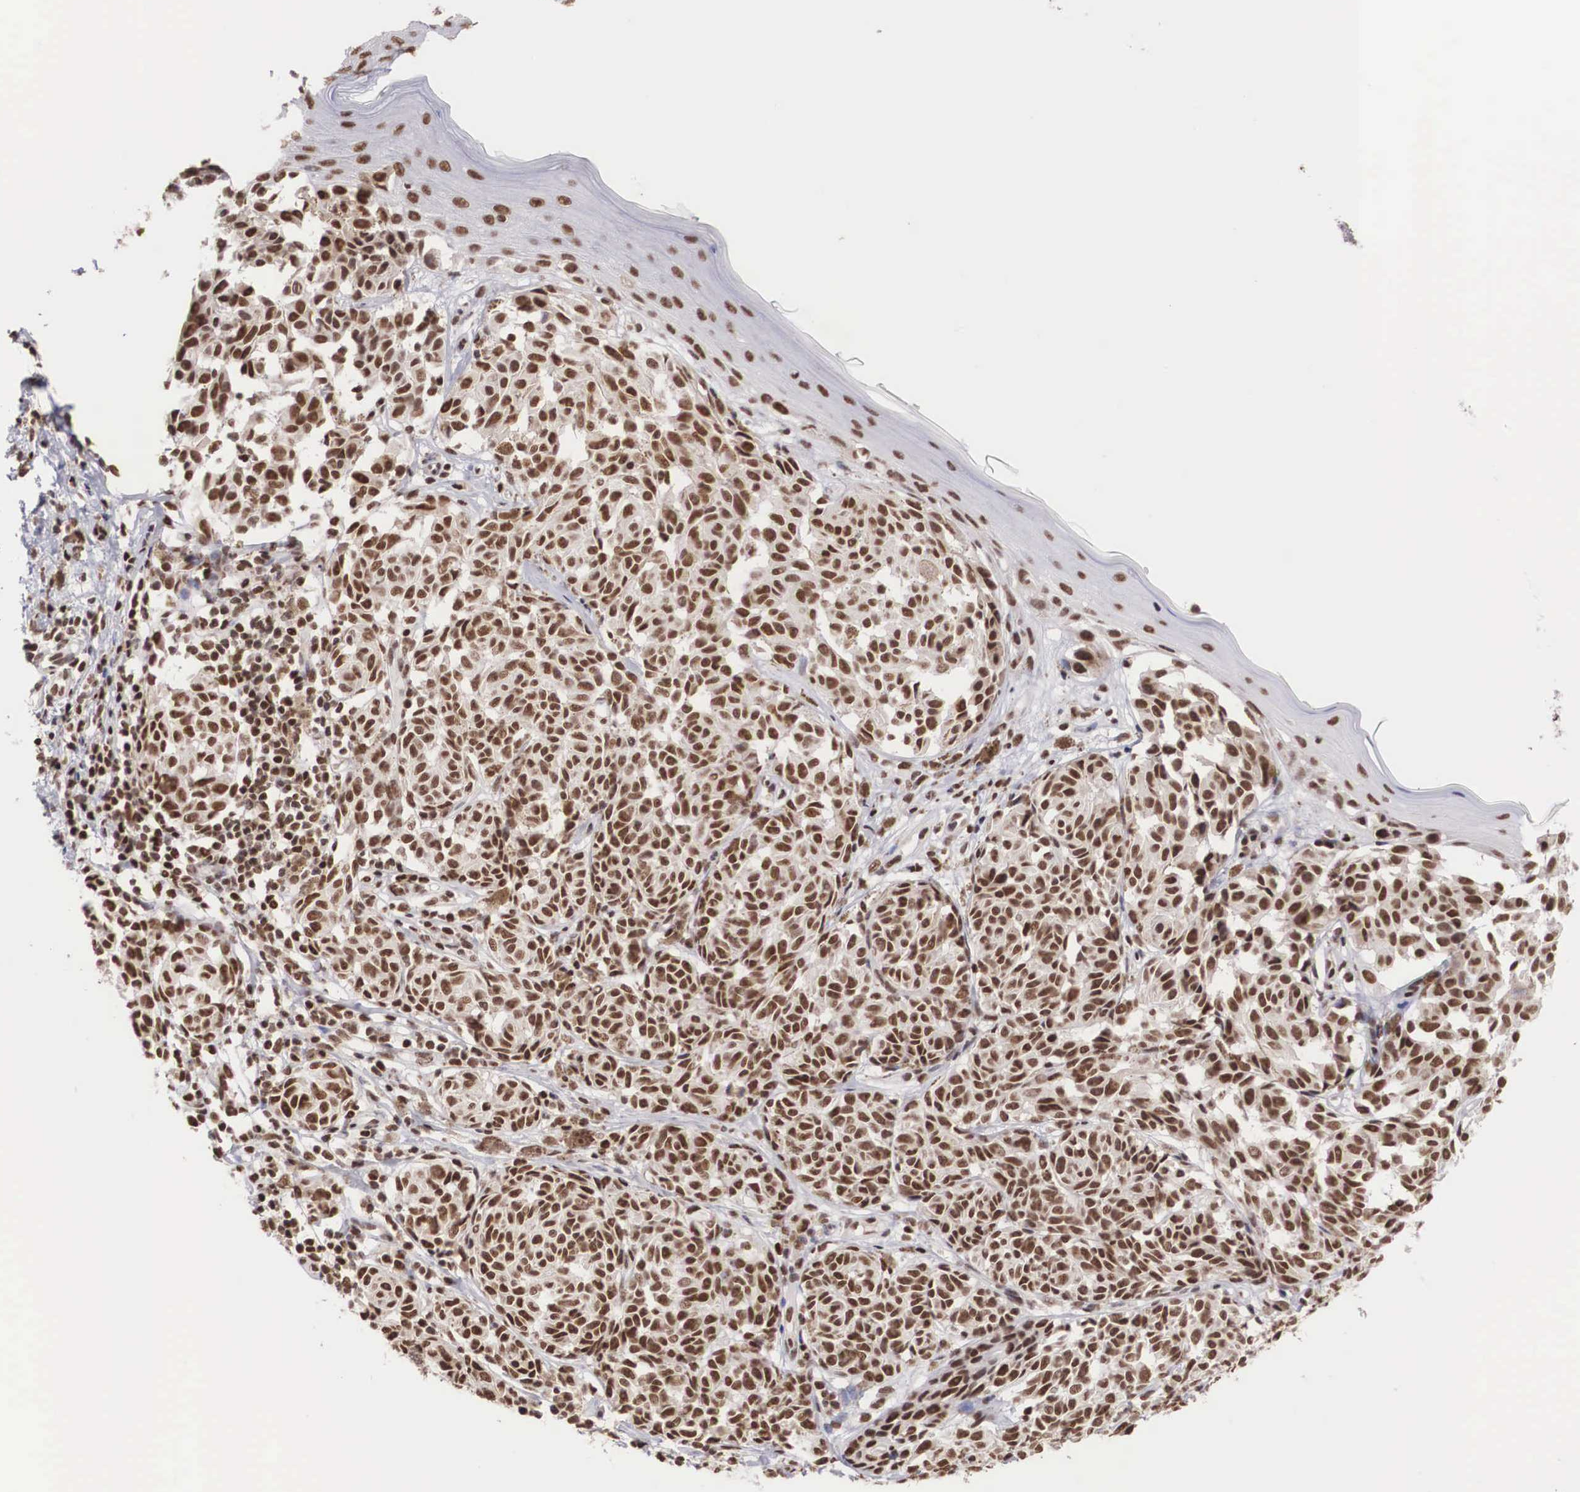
{"staining": {"intensity": "strong", "quantity": ">75%", "location": "nuclear"}, "tissue": "melanoma", "cell_type": "Tumor cells", "image_type": "cancer", "snomed": [{"axis": "morphology", "description": "Malignant melanoma, NOS"}, {"axis": "topography", "description": "Skin"}], "caption": "DAB immunohistochemical staining of human melanoma displays strong nuclear protein positivity in about >75% of tumor cells.", "gene": "HTATSF1", "patient": {"sex": "male", "age": 49}}